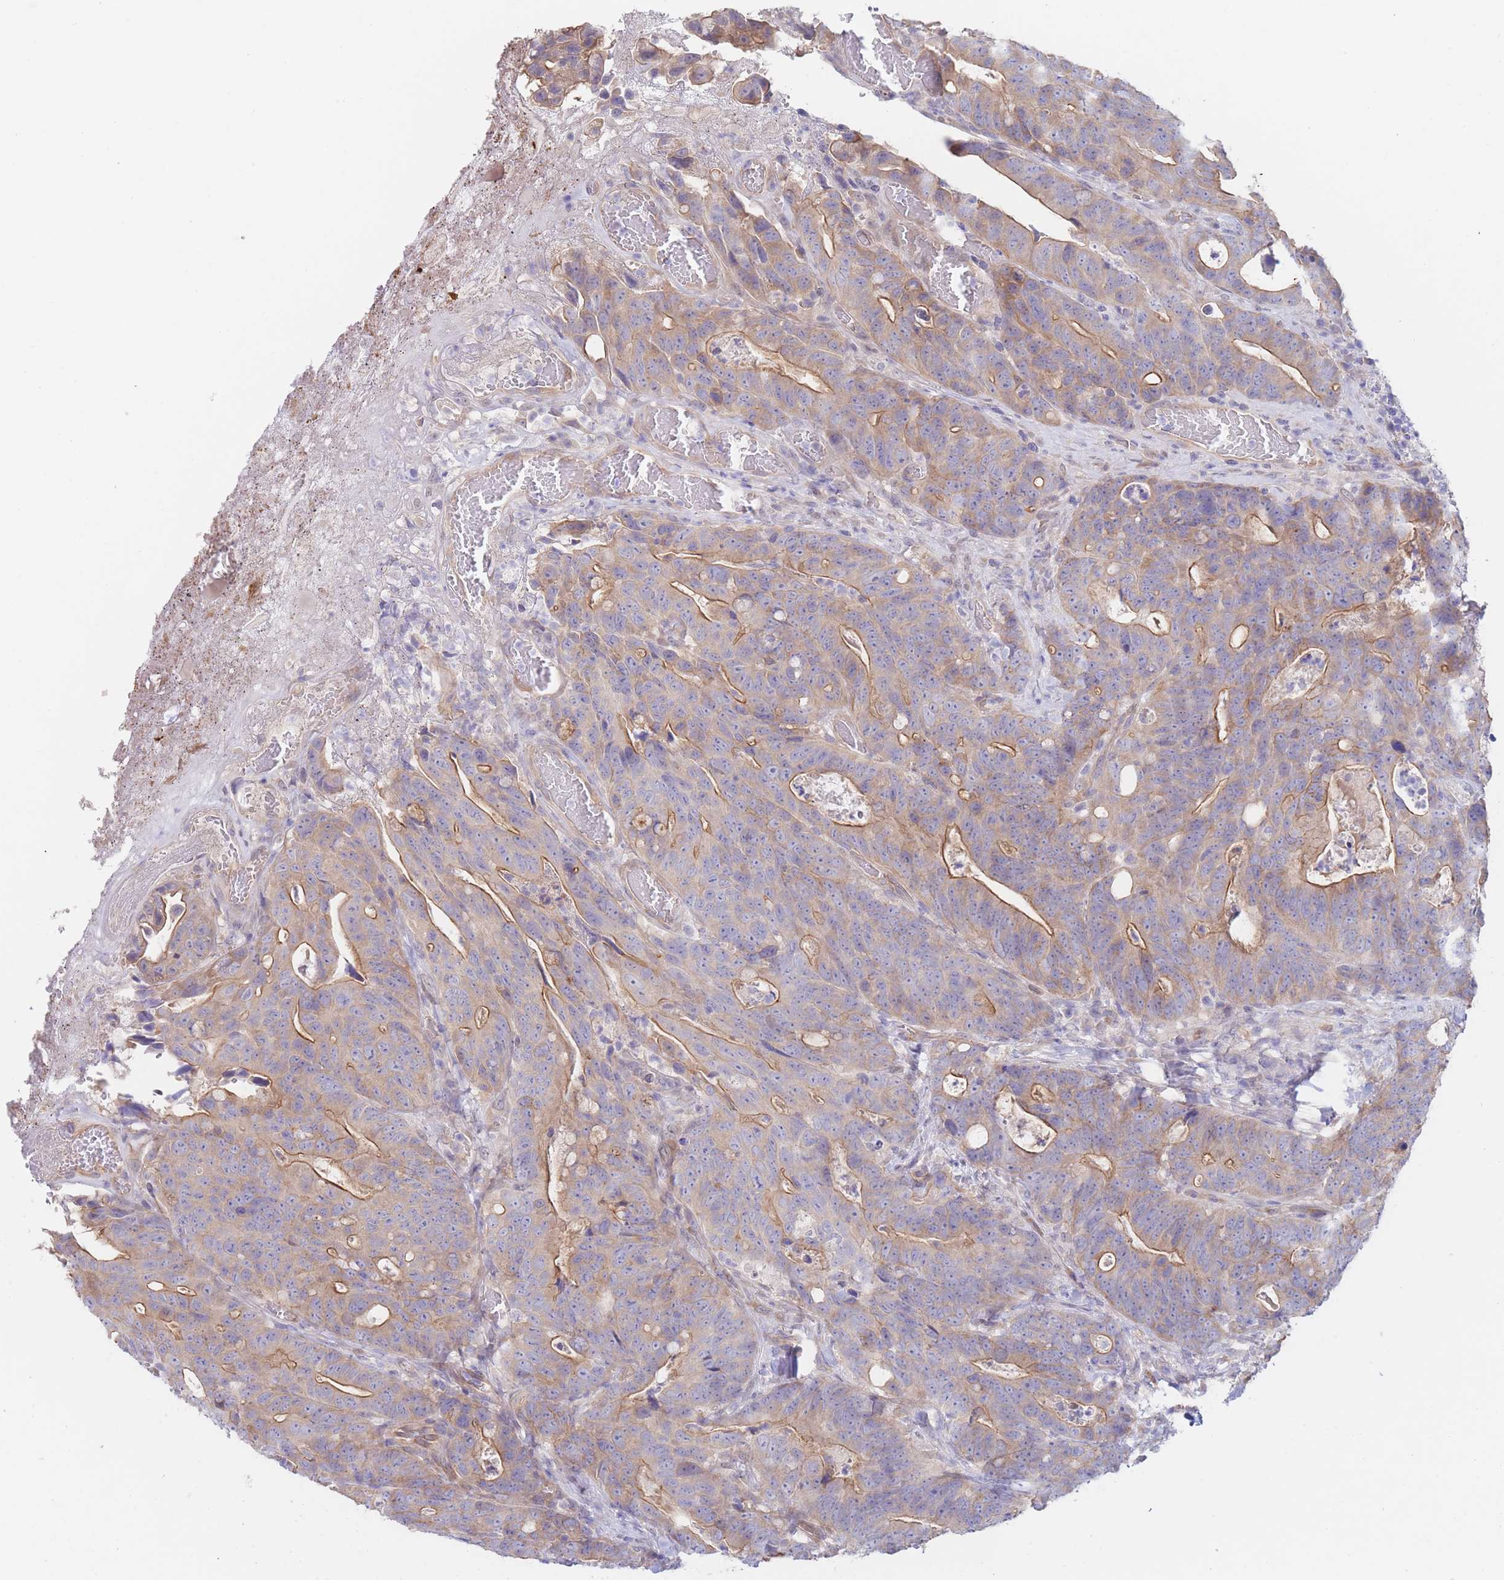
{"staining": {"intensity": "moderate", "quantity": ">75%", "location": "cytoplasmic/membranous"}, "tissue": "colorectal cancer", "cell_type": "Tumor cells", "image_type": "cancer", "snomed": [{"axis": "morphology", "description": "Adenocarcinoma, NOS"}, {"axis": "topography", "description": "Colon"}], "caption": "There is medium levels of moderate cytoplasmic/membranous expression in tumor cells of colorectal adenocarcinoma, as demonstrated by immunohistochemical staining (brown color).", "gene": "ZNF281", "patient": {"sex": "female", "age": 82}}